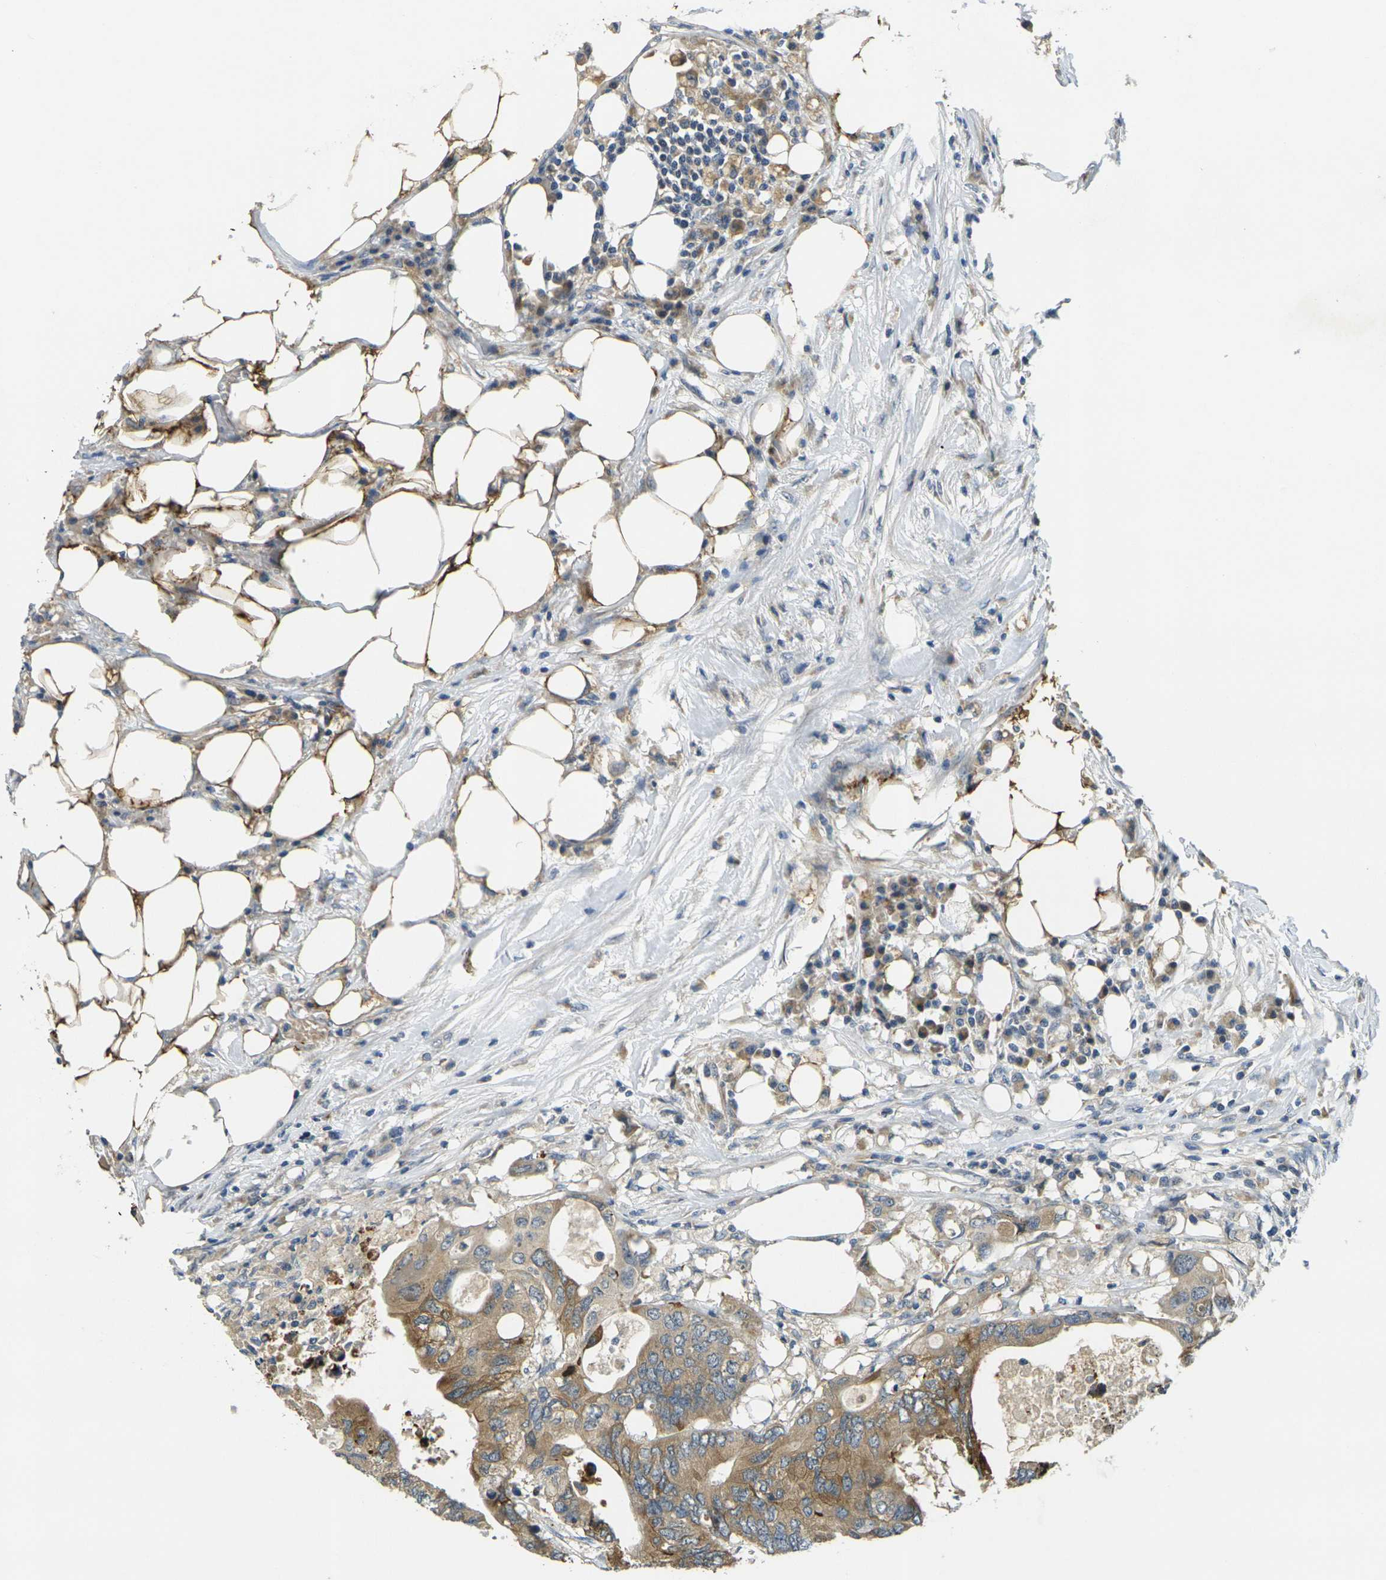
{"staining": {"intensity": "moderate", "quantity": ">75%", "location": "cytoplasmic/membranous"}, "tissue": "colorectal cancer", "cell_type": "Tumor cells", "image_type": "cancer", "snomed": [{"axis": "morphology", "description": "Adenocarcinoma, NOS"}, {"axis": "topography", "description": "Colon"}], "caption": "A high-resolution micrograph shows immunohistochemistry (IHC) staining of colorectal adenocarcinoma, which exhibits moderate cytoplasmic/membranous staining in approximately >75% of tumor cells. Using DAB (3,3'-diaminobenzidine) (brown) and hematoxylin (blue) stains, captured at high magnification using brightfield microscopy.", "gene": "MINAR2", "patient": {"sex": "male", "age": 71}}